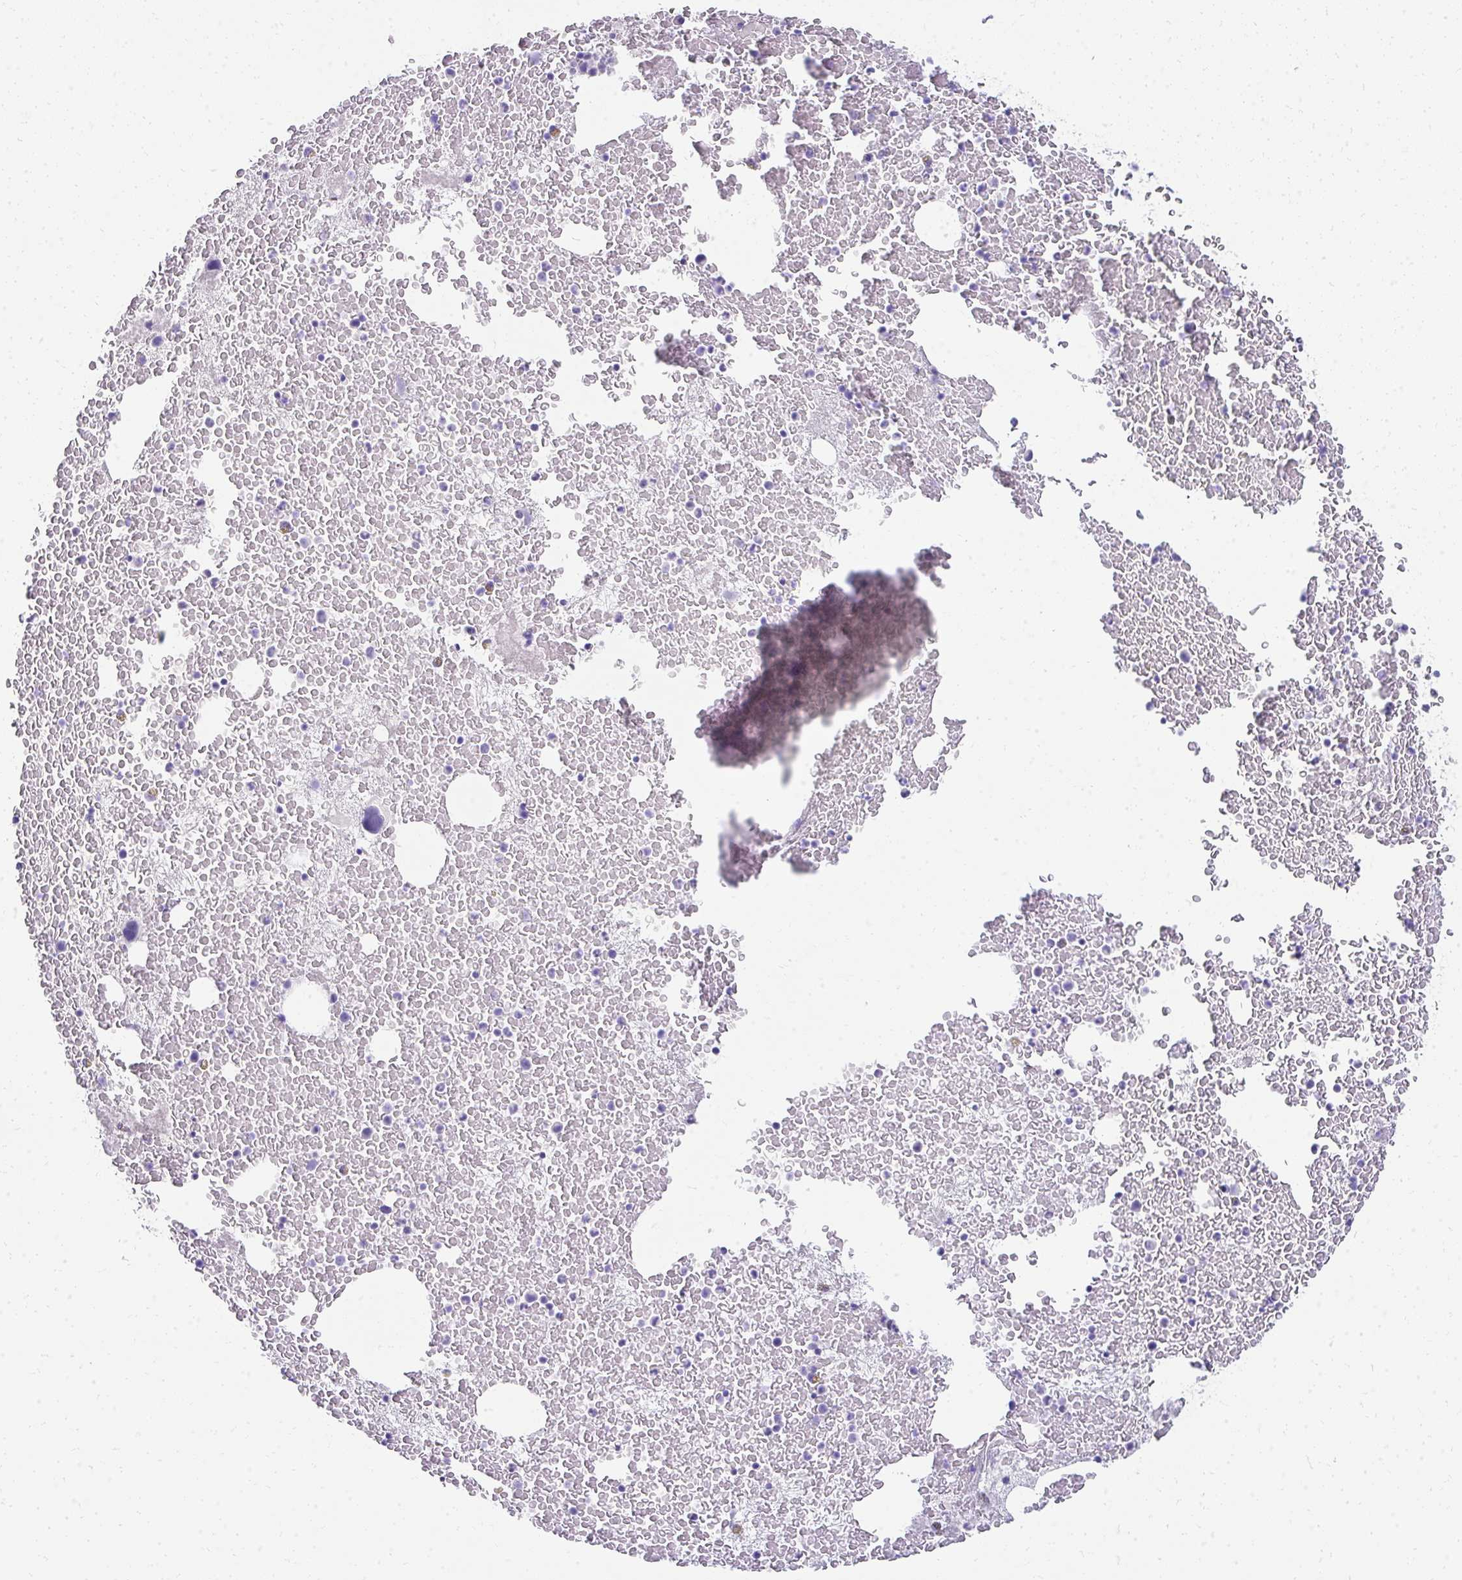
{"staining": {"intensity": "negative", "quantity": "none", "location": "none"}, "tissue": "bone marrow", "cell_type": "Hematopoietic cells", "image_type": "normal", "snomed": [{"axis": "morphology", "description": "Normal tissue, NOS"}, {"axis": "topography", "description": "Bone marrow"}], "caption": "A histopathology image of bone marrow stained for a protein shows no brown staining in hematopoietic cells.", "gene": "SEC14L3", "patient": {"sex": "female", "age": 73}}